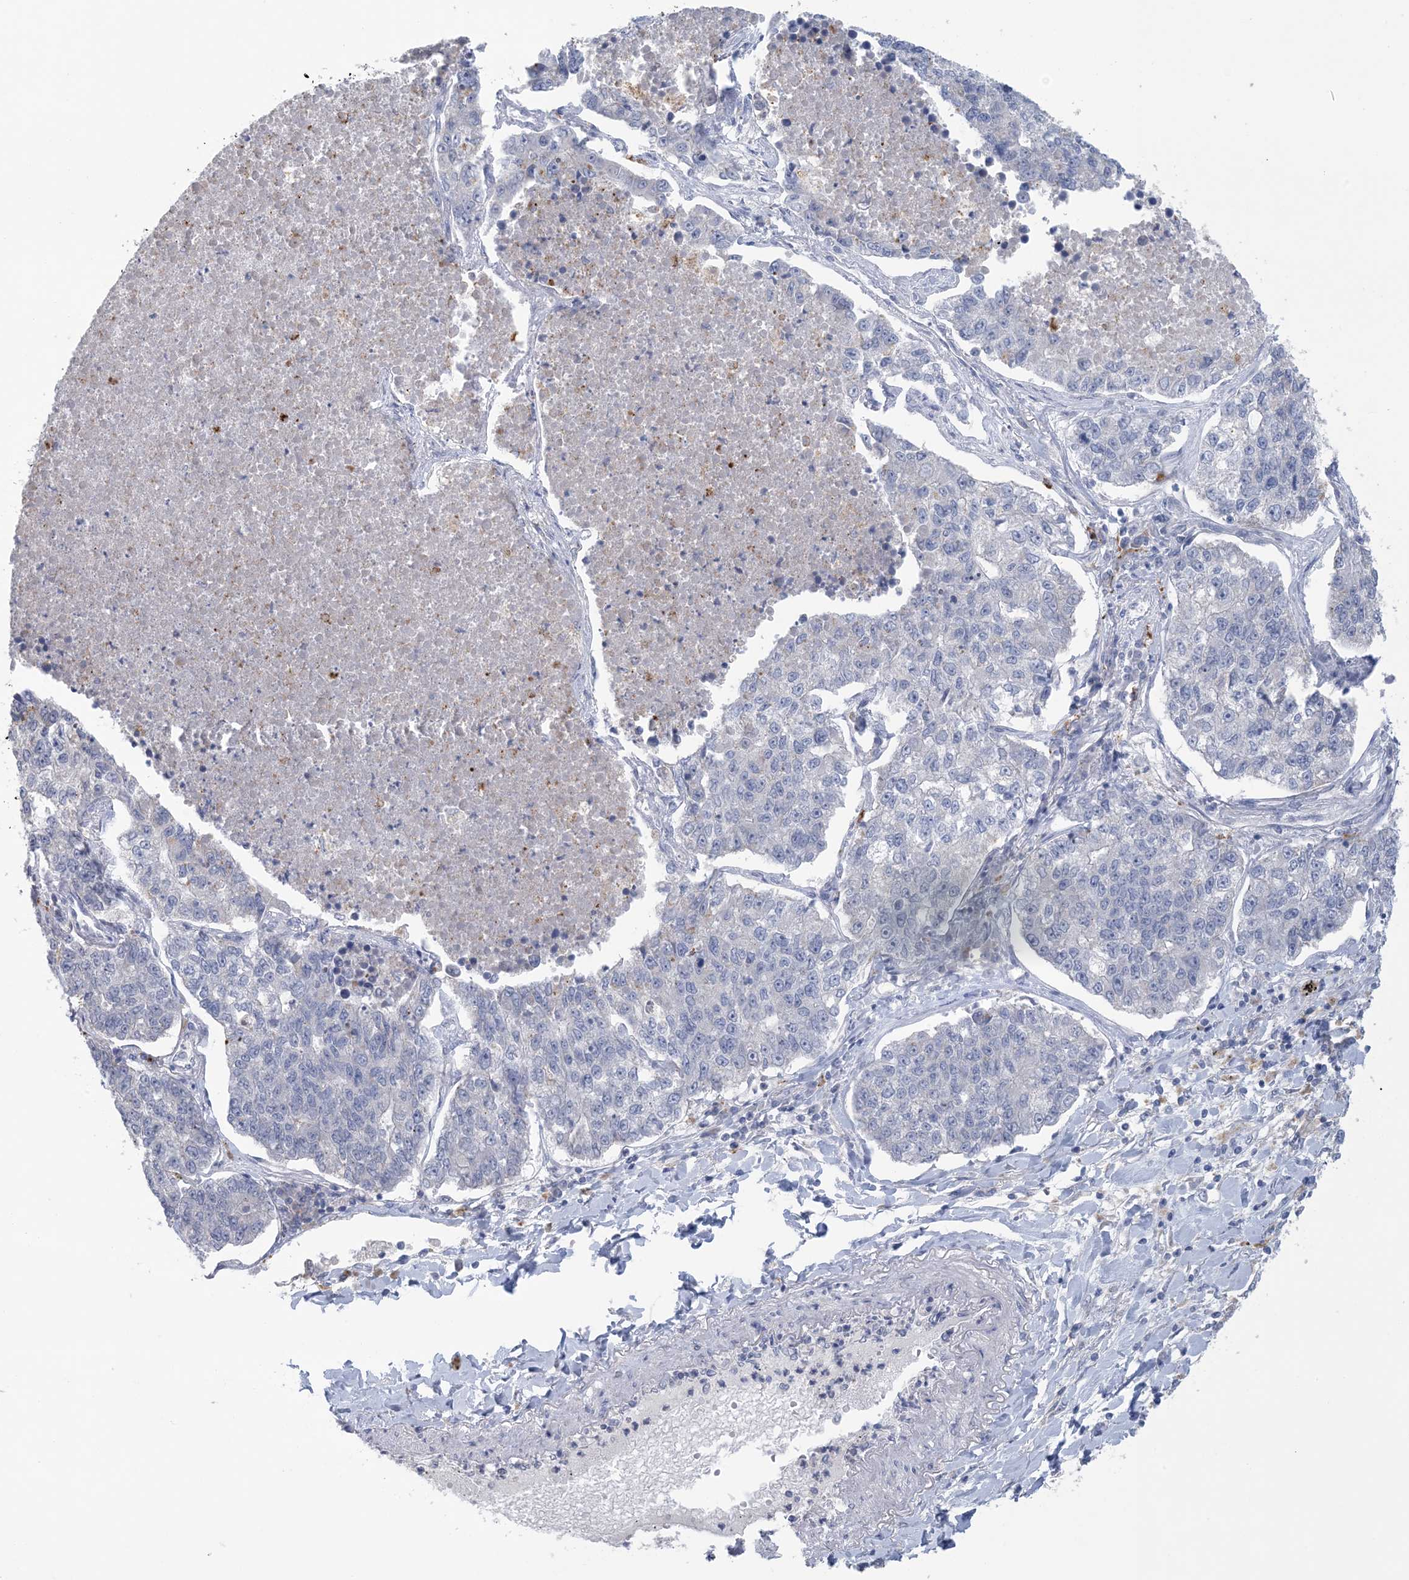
{"staining": {"intensity": "negative", "quantity": "none", "location": "none"}, "tissue": "lung cancer", "cell_type": "Tumor cells", "image_type": "cancer", "snomed": [{"axis": "morphology", "description": "Adenocarcinoma, NOS"}, {"axis": "topography", "description": "Lung"}], "caption": "Photomicrograph shows no protein staining in tumor cells of adenocarcinoma (lung) tissue.", "gene": "GABRG1", "patient": {"sex": "male", "age": 49}}